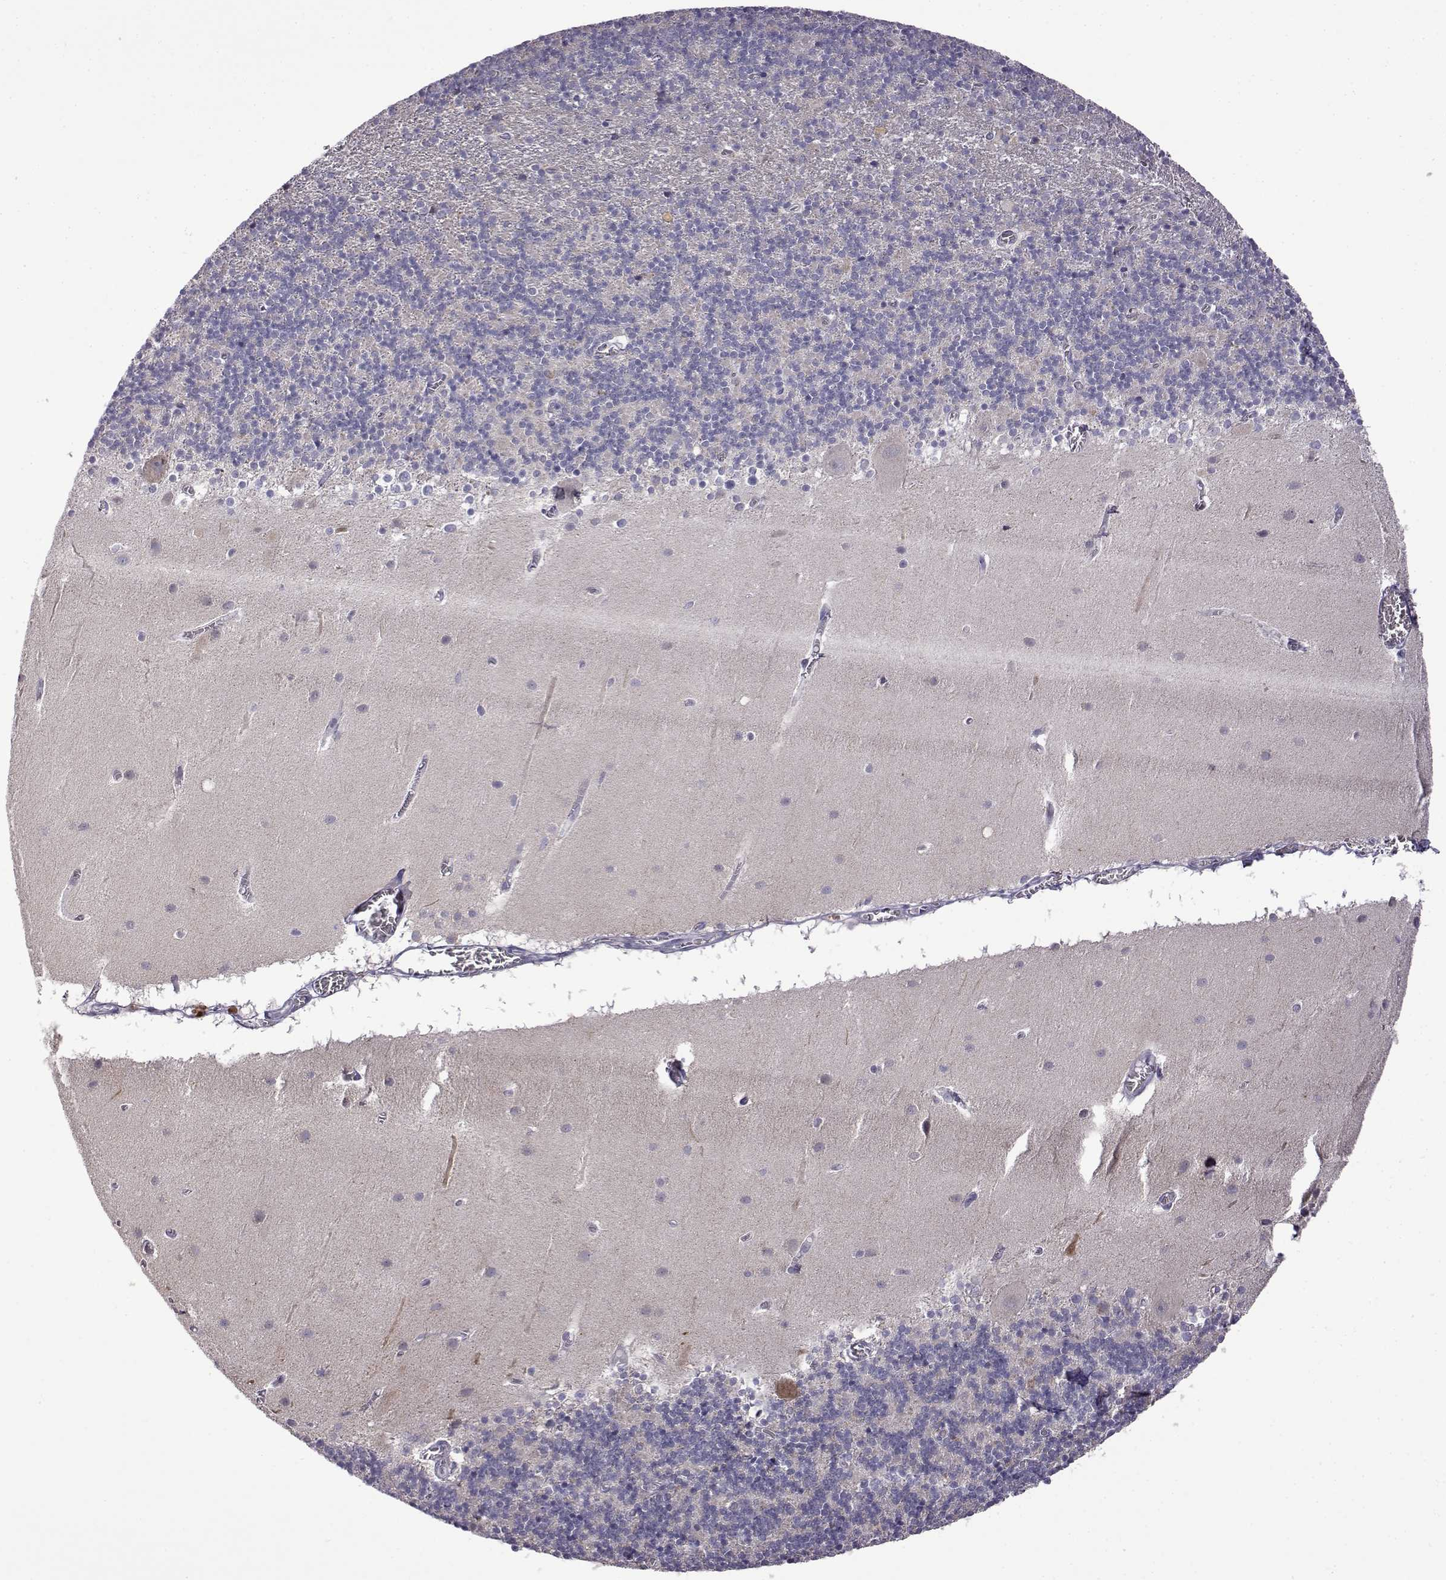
{"staining": {"intensity": "negative", "quantity": "none", "location": "none"}, "tissue": "cerebellum", "cell_type": "Cells in granular layer", "image_type": "normal", "snomed": [{"axis": "morphology", "description": "Normal tissue, NOS"}, {"axis": "topography", "description": "Cerebellum"}], "caption": "Cells in granular layer are negative for protein expression in unremarkable human cerebellum. Brightfield microscopy of IHC stained with DAB (brown) and hematoxylin (blue), captured at high magnification.", "gene": "VGF", "patient": {"sex": "male", "age": 70}}